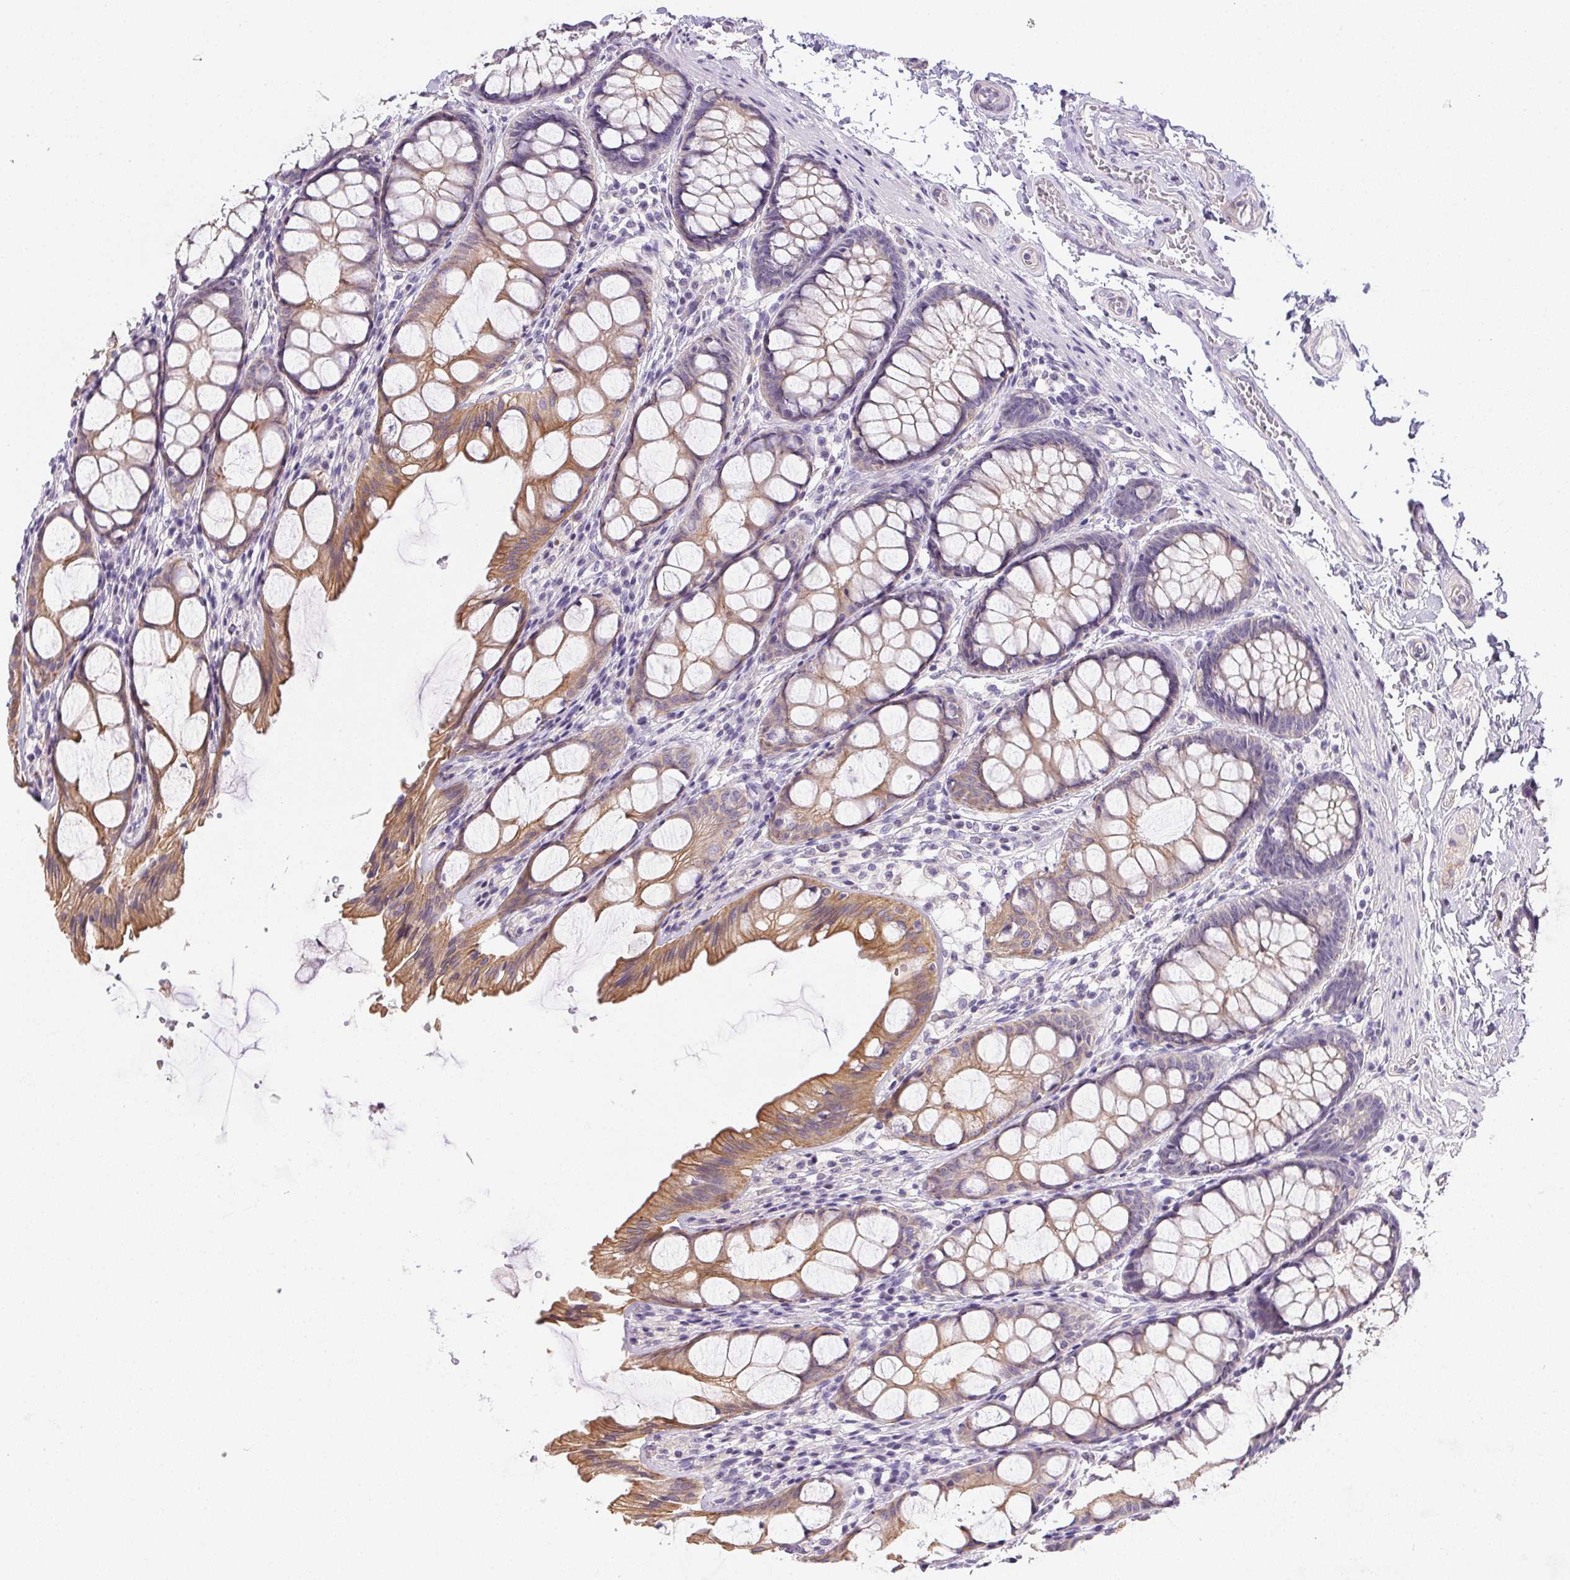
{"staining": {"intensity": "negative", "quantity": "none", "location": "none"}, "tissue": "colon", "cell_type": "Endothelial cells", "image_type": "normal", "snomed": [{"axis": "morphology", "description": "Normal tissue, NOS"}, {"axis": "topography", "description": "Colon"}], "caption": "DAB immunohistochemical staining of benign colon exhibits no significant expression in endothelial cells. (DAB (3,3'-diaminobenzidine) immunohistochemistry visualized using brightfield microscopy, high magnification).", "gene": "SLC17A7", "patient": {"sex": "male", "age": 47}}